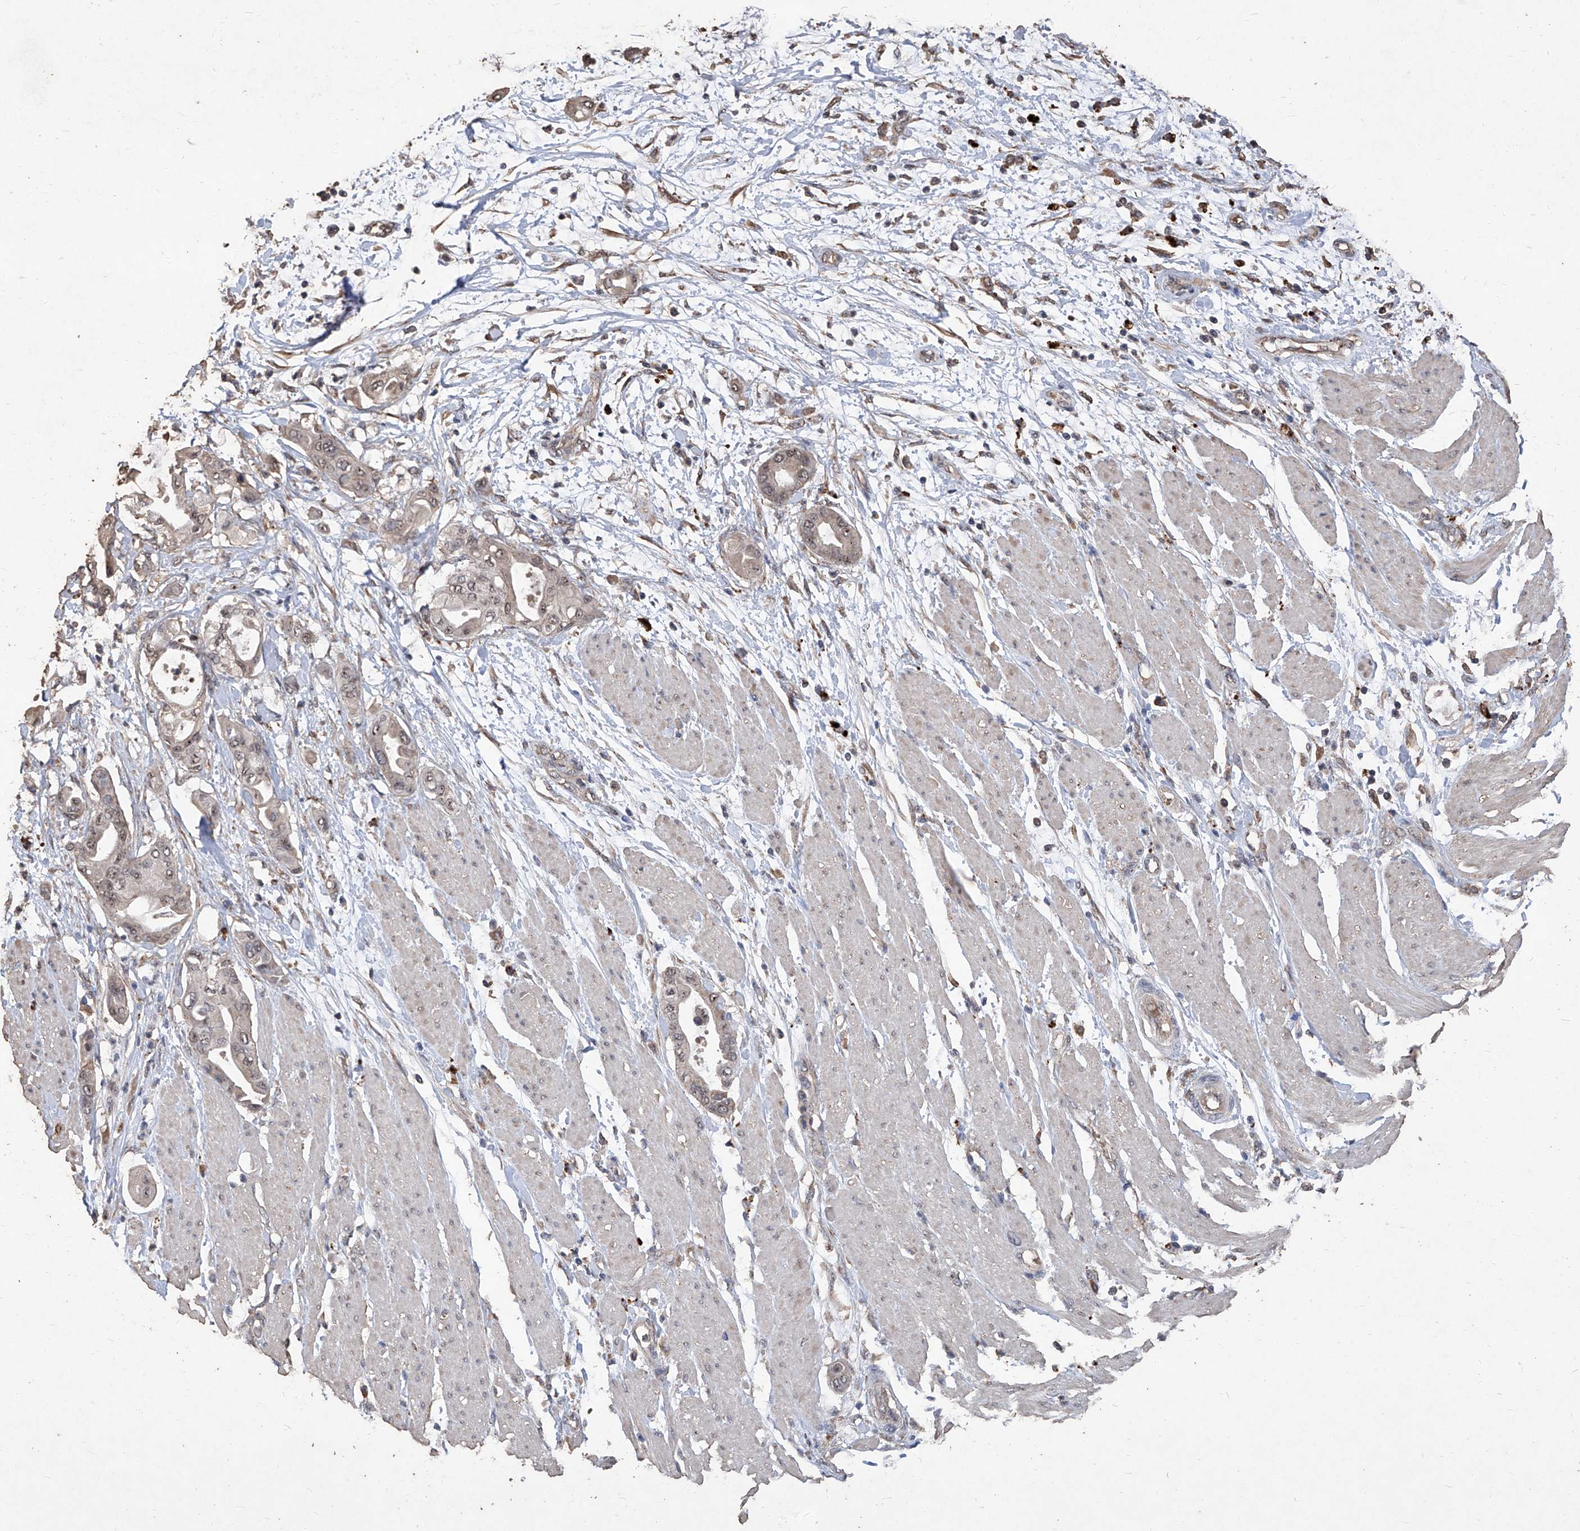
{"staining": {"intensity": "weak", "quantity": ">75%", "location": "cytoplasmic/membranous,nuclear"}, "tissue": "pancreatic cancer", "cell_type": "Tumor cells", "image_type": "cancer", "snomed": [{"axis": "morphology", "description": "Adenocarcinoma, NOS"}, {"axis": "morphology", "description": "Adenocarcinoma, metastatic, NOS"}, {"axis": "topography", "description": "Lymph node"}, {"axis": "topography", "description": "Pancreas"}, {"axis": "topography", "description": "Duodenum"}], "caption": "A brown stain highlights weak cytoplasmic/membranous and nuclear positivity of a protein in pancreatic cancer tumor cells.", "gene": "EML1", "patient": {"sex": "female", "age": 64}}